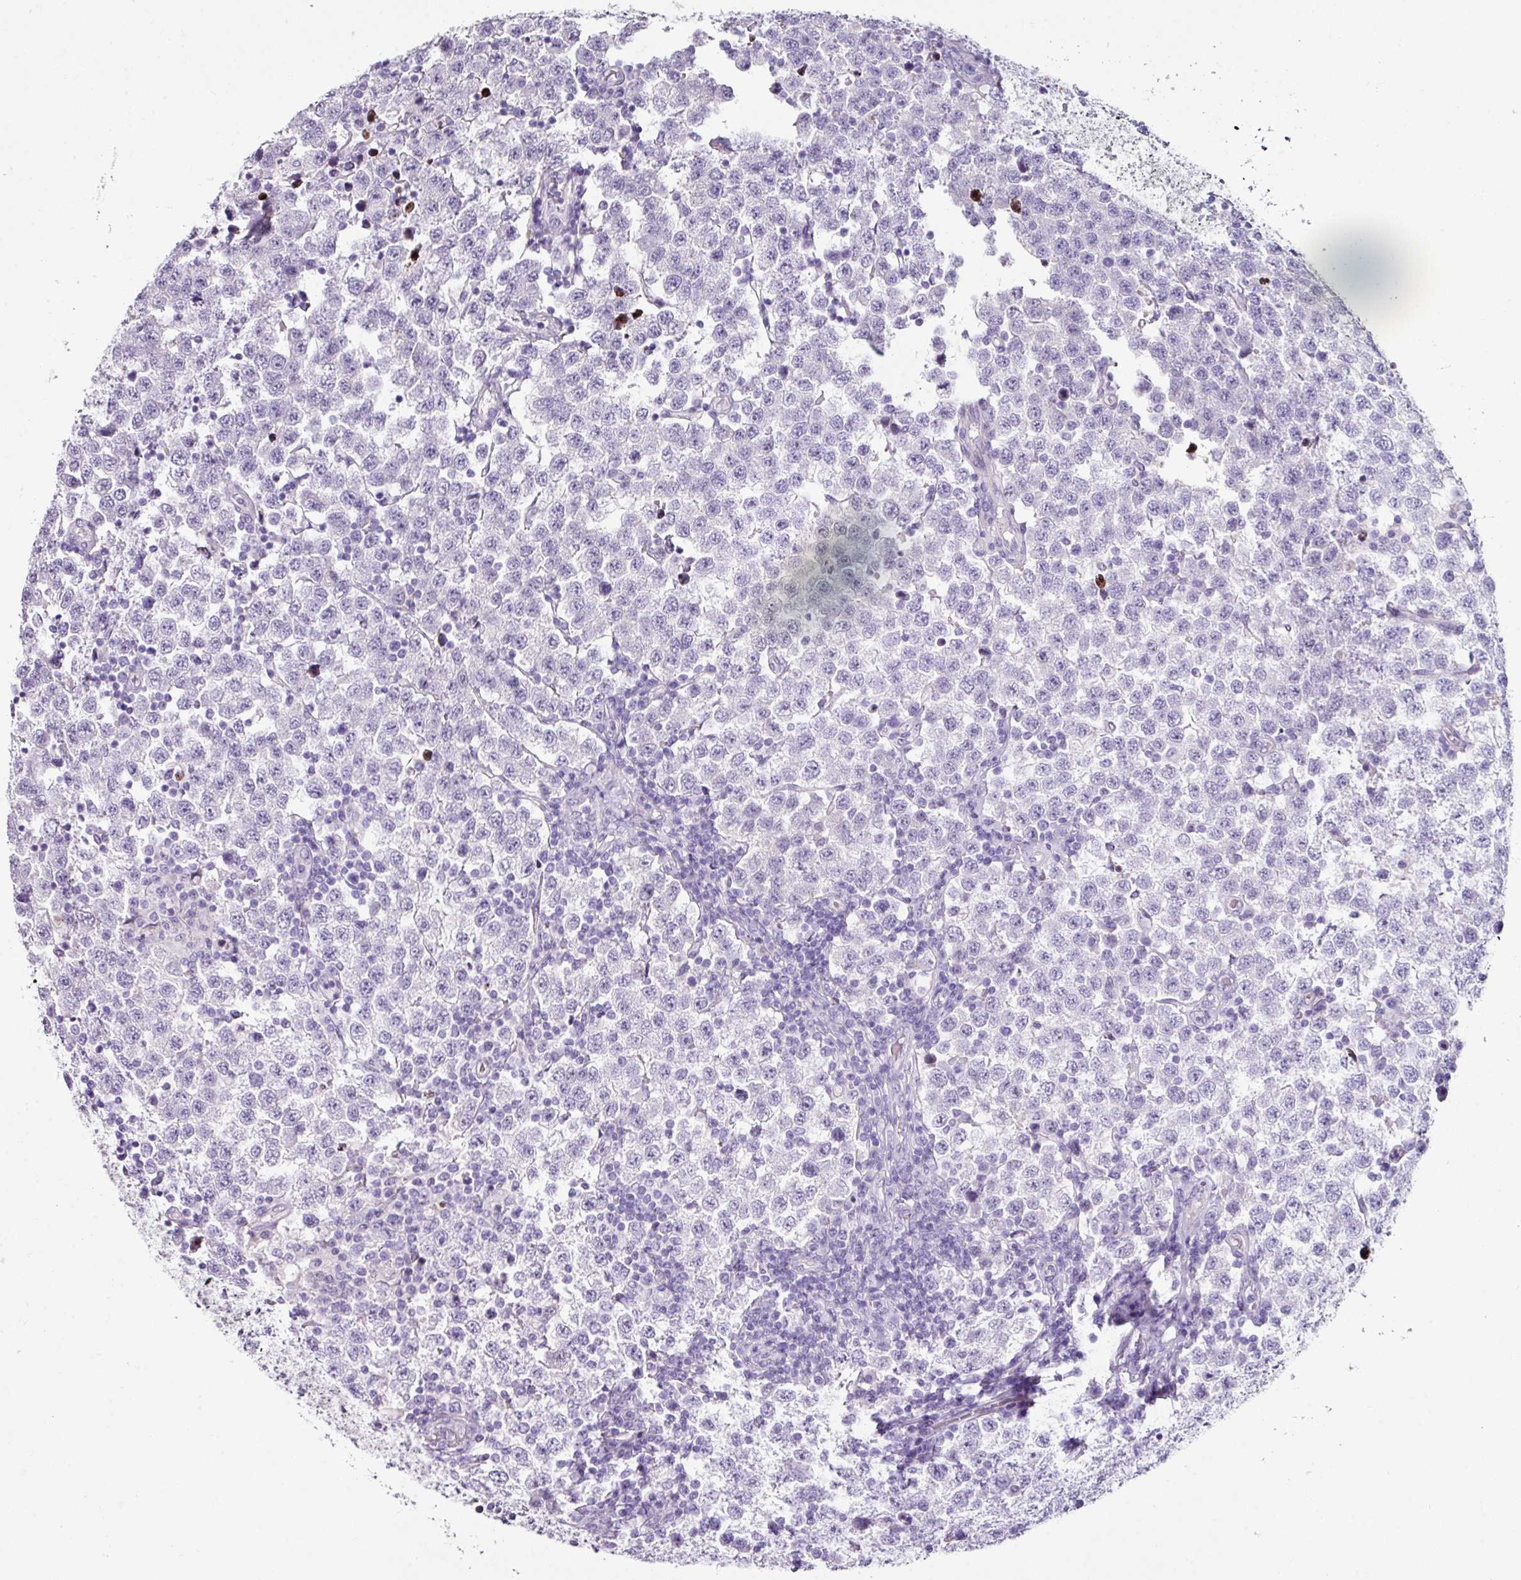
{"staining": {"intensity": "negative", "quantity": "none", "location": "none"}, "tissue": "testis cancer", "cell_type": "Tumor cells", "image_type": "cancer", "snomed": [{"axis": "morphology", "description": "Seminoma, NOS"}, {"axis": "topography", "description": "Testis"}], "caption": "Immunohistochemistry (IHC) of seminoma (testis) shows no expression in tumor cells.", "gene": "TRA2A", "patient": {"sex": "male", "age": 34}}